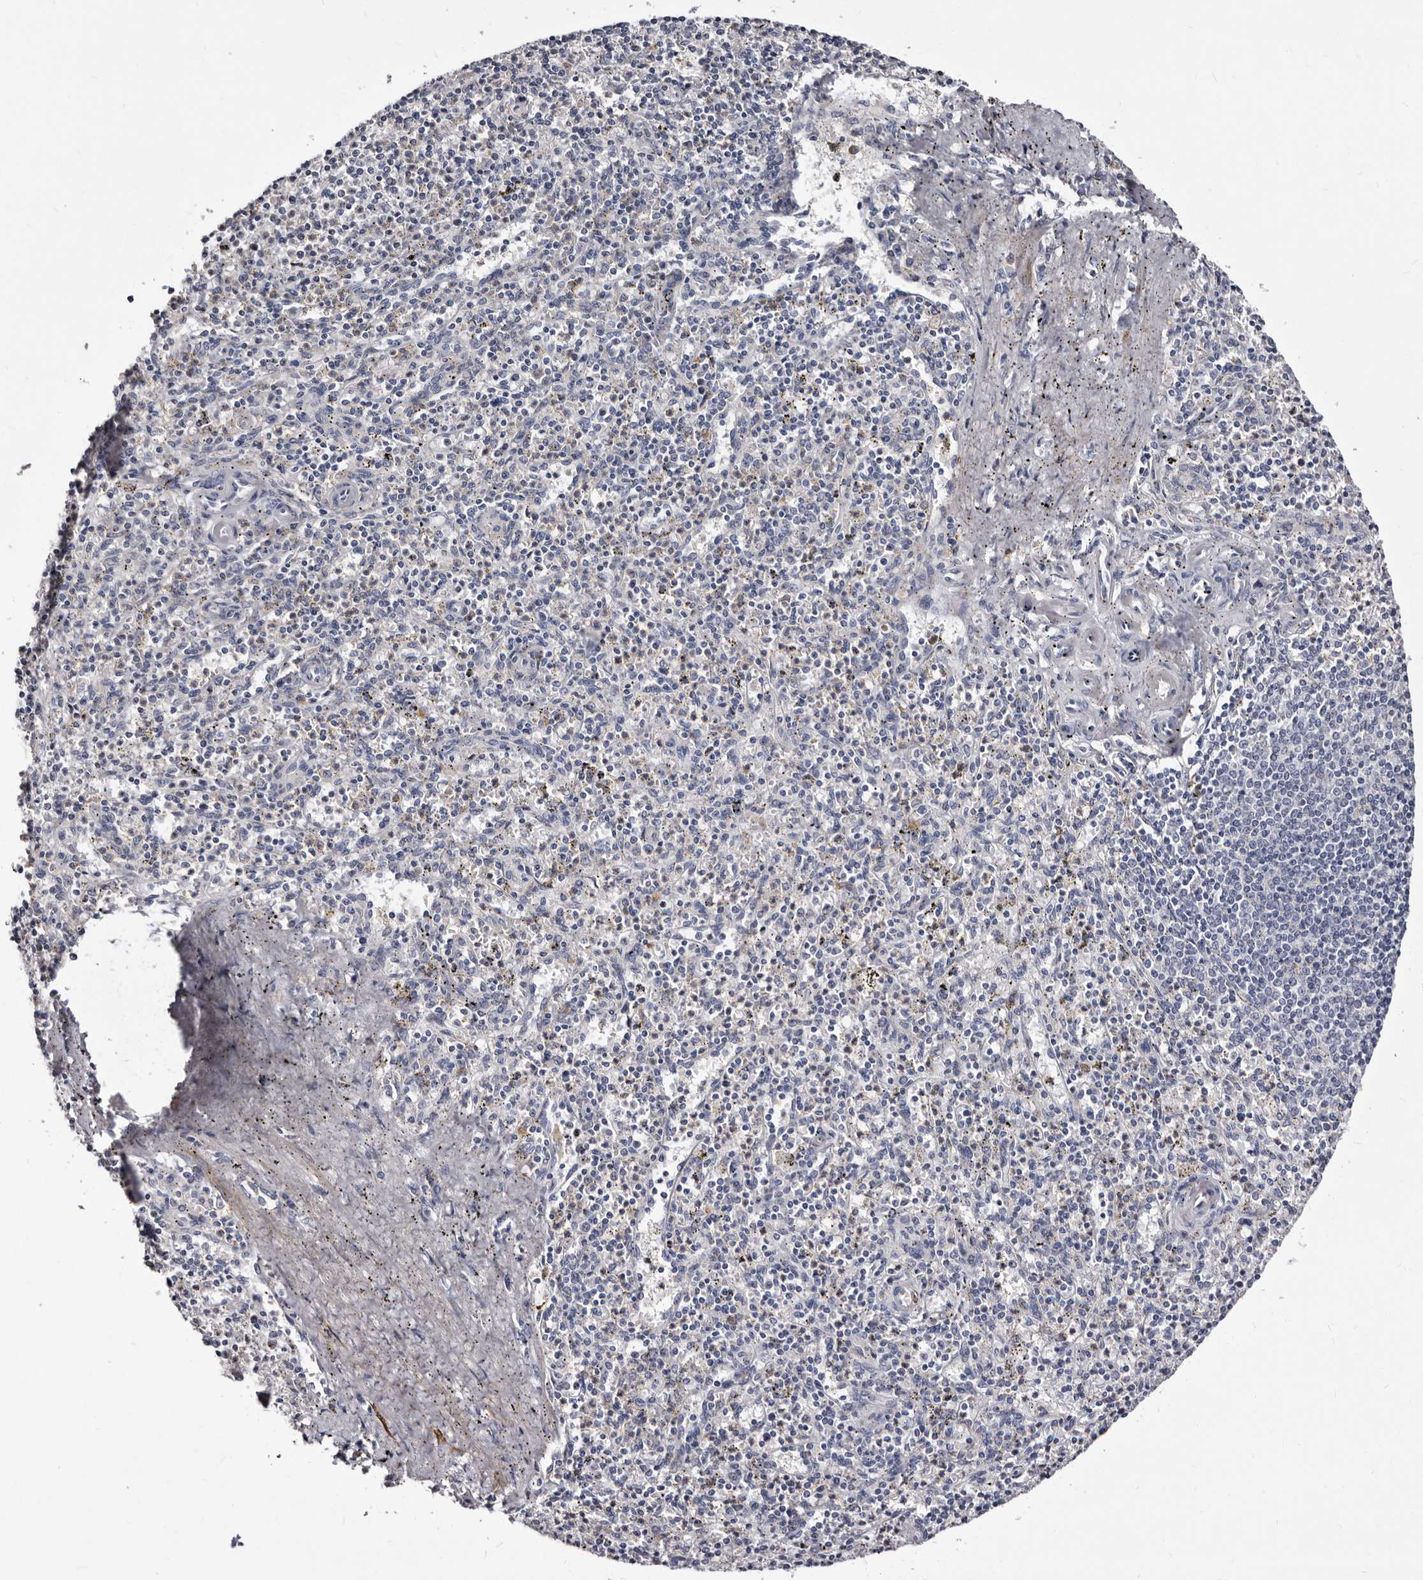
{"staining": {"intensity": "negative", "quantity": "none", "location": "none"}, "tissue": "spleen", "cell_type": "Cells in red pulp", "image_type": "normal", "snomed": [{"axis": "morphology", "description": "Normal tissue, NOS"}, {"axis": "topography", "description": "Spleen"}], "caption": "High power microscopy photomicrograph of an immunohistochemistry (IHC) image of normal spleen, revealing no significant expression in cells in red pulp.", "gene": "AUNIP", "patient": {"sex": "male", "age": 72}}